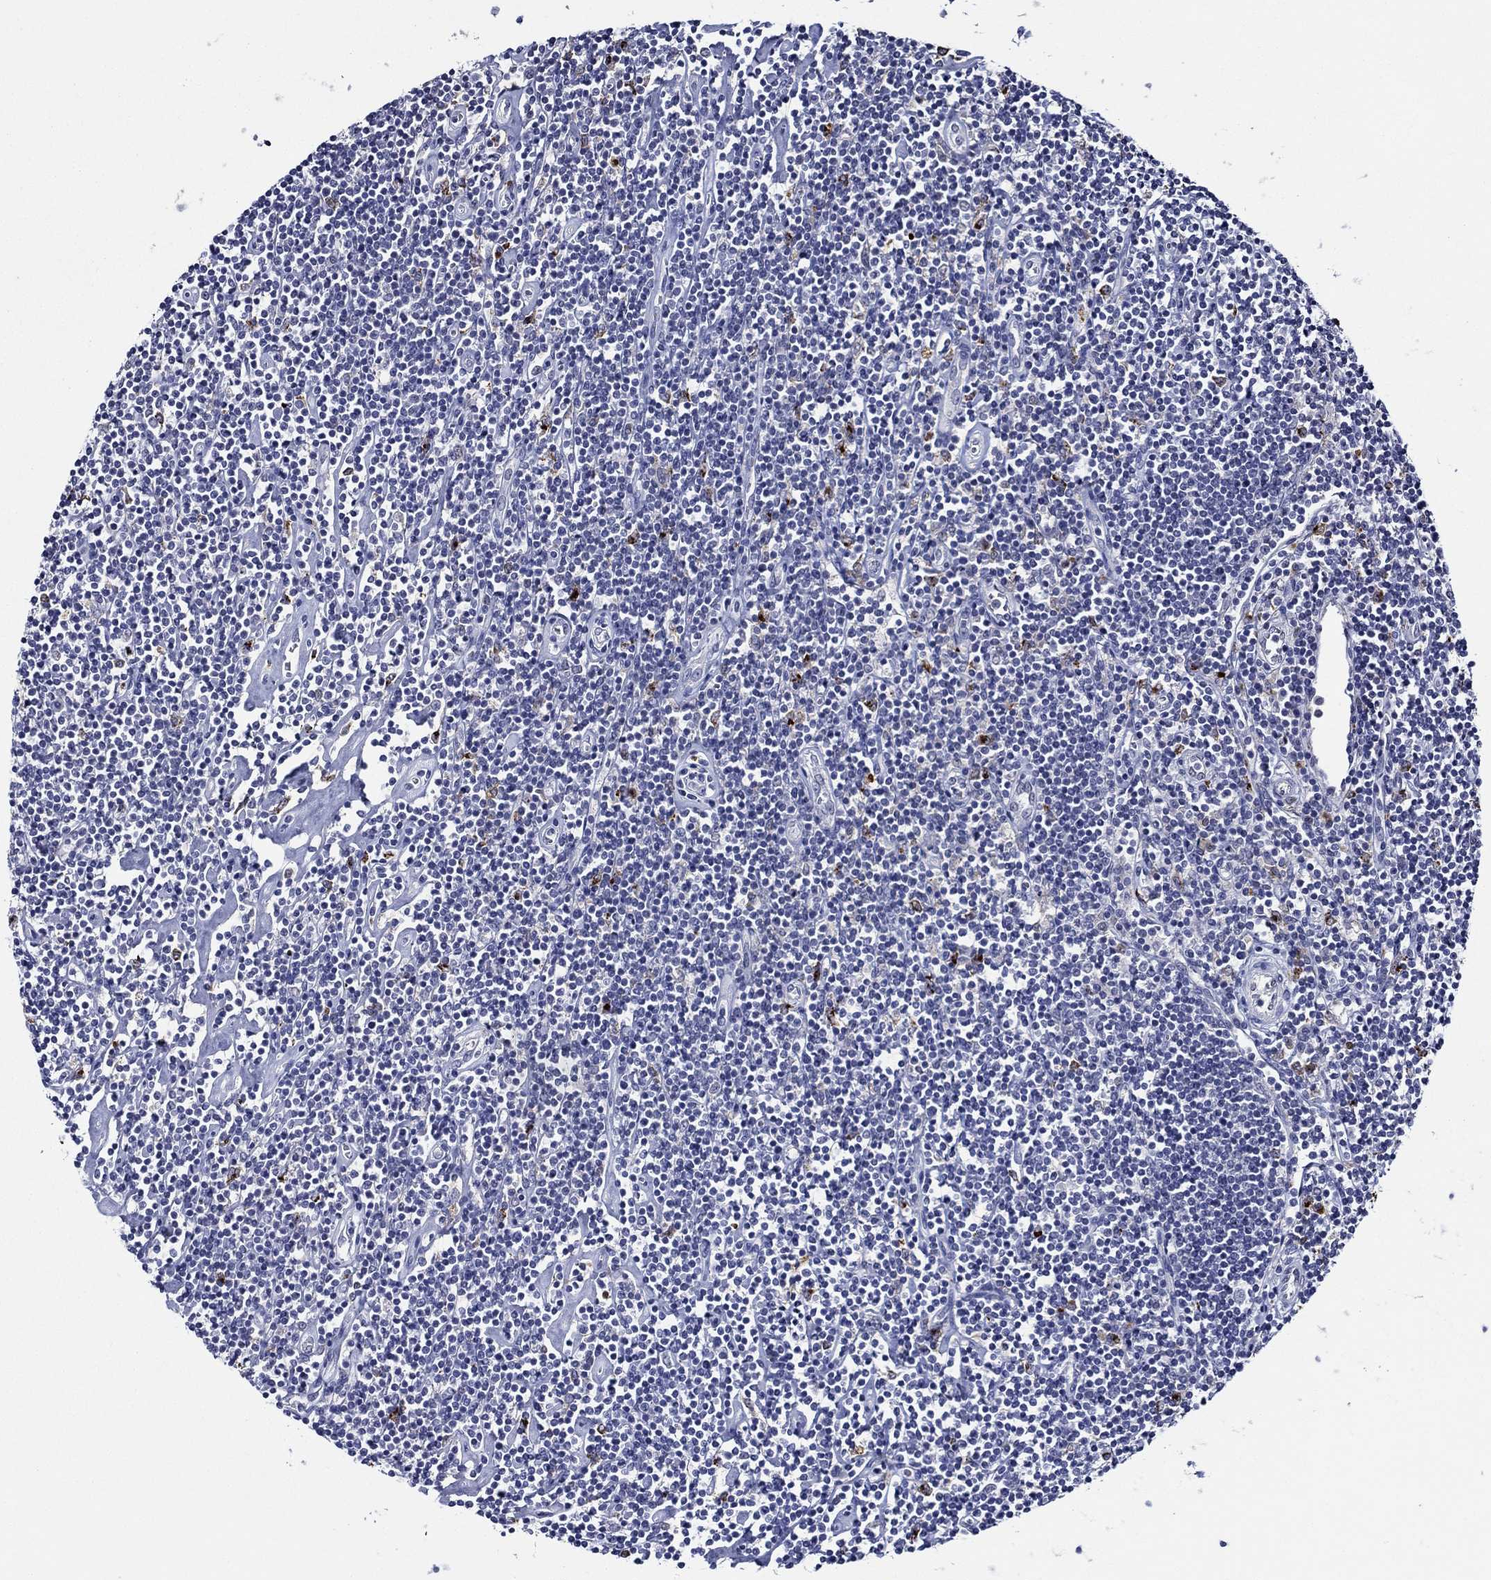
{"staining": {"intensity": "negative", "quantity": "none", "location": "none"}, "tissue": "lymphoma", "cell_type": "Tumor cells", "image_type": "cancer", "snomed": [{"axis": "morphology", "description": "Hodgkin's disease, NOS"}, {"axis": "topography", "description": "Lymph node"}], "caption": "Image shows no protein expression in tumor cells of Hodgkin's disease tissue.", "gene": "GATA2", "patient": {"sex": "male", "age": 40}}